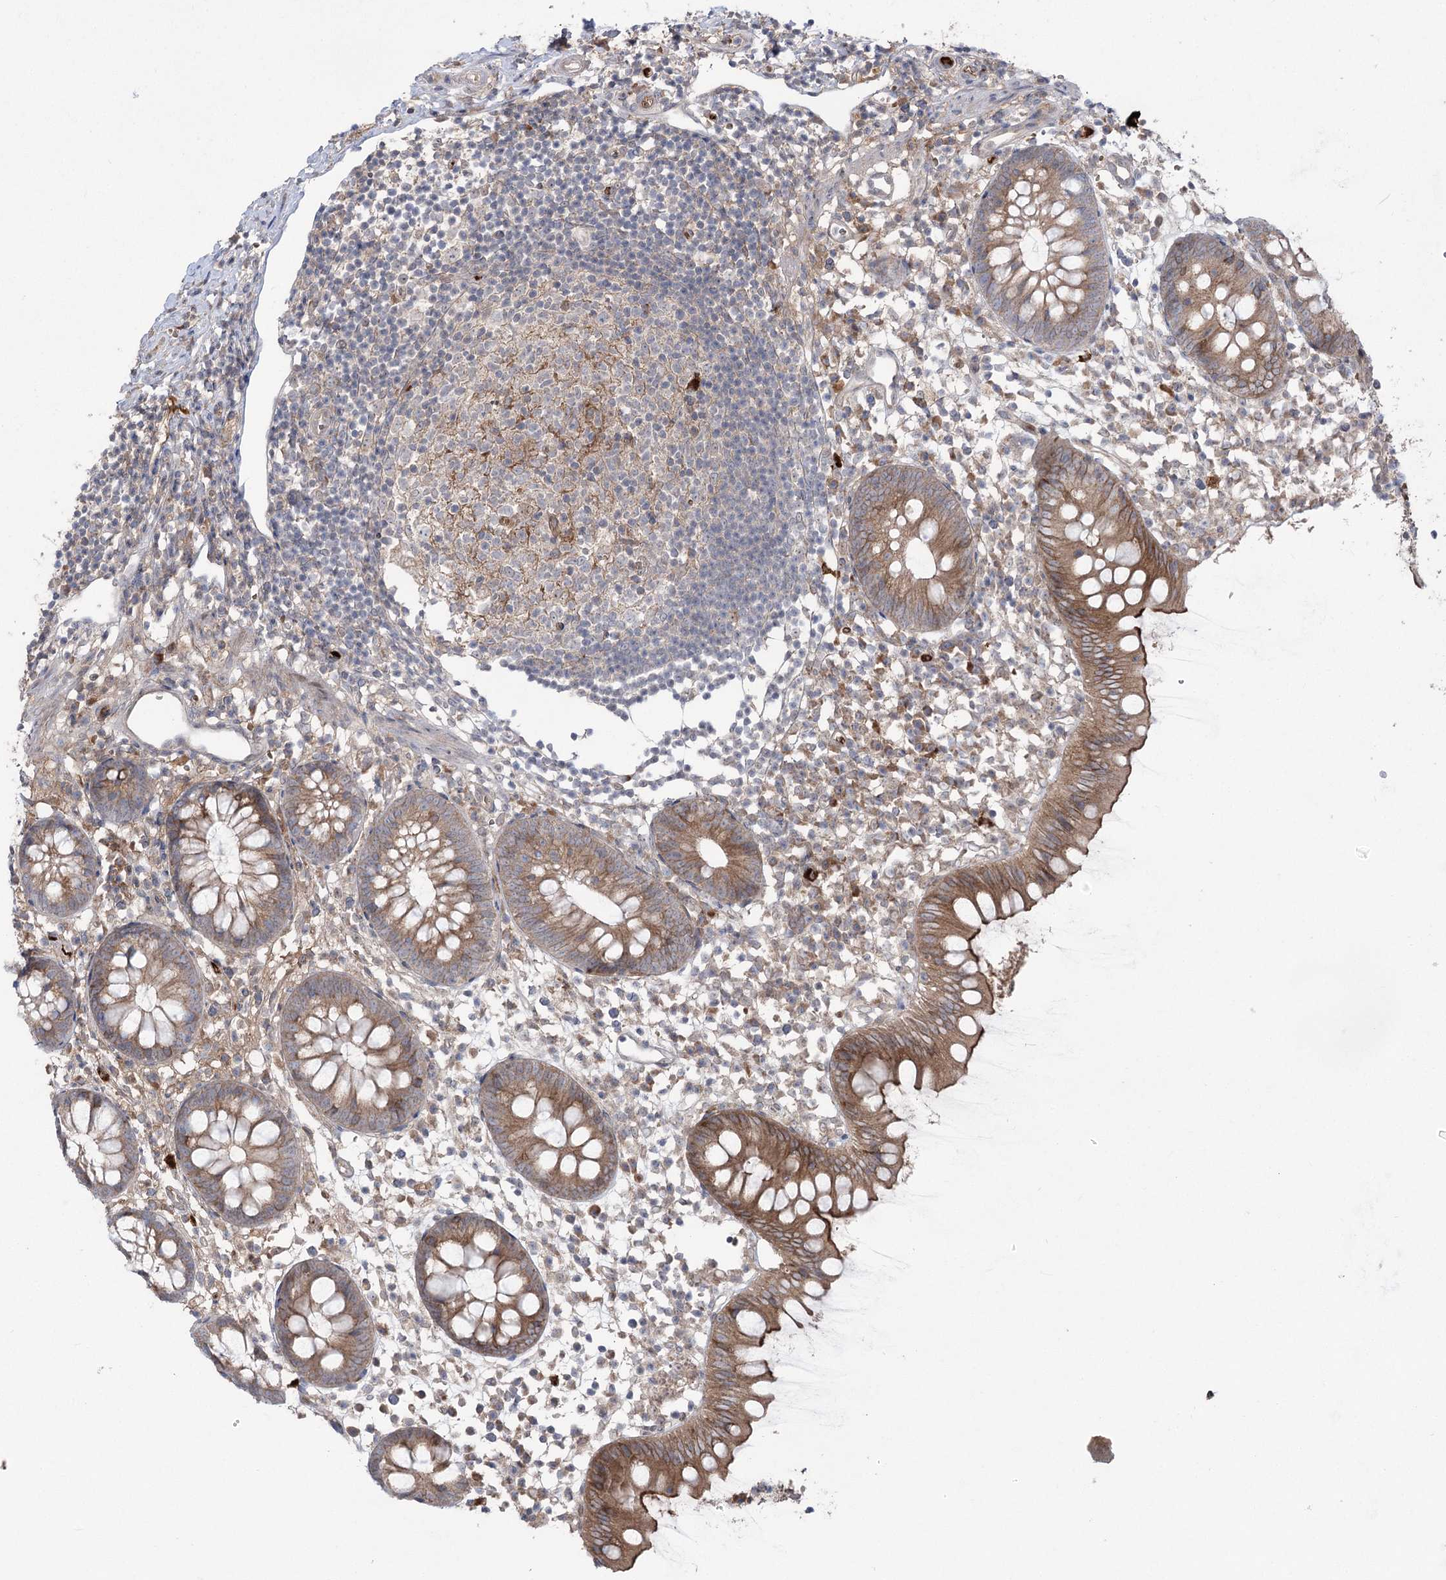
{"staining": {"intensity": "moderate", "quantity": ">75%", "location": "cytoplasmic/membranous"}, "tissue": "appendix", "cell_type": "Glandular cells", "image_type": "normal", "snomed": [{"axis": "morphology", "description": "Normal tissue, NOS"}, {"axis": "topography", "description": "Appendix"}], "caption": "The histopathology image reveals a brown stain indicating the presence of a protein in the cytoplasmic/membranous of glandular cells in appendix. (DAB IHC, brown staining for protein, blue staining for nuclei).", "gene": "PLEKHA5", "patient": {"sex": "female", "age": 20}}